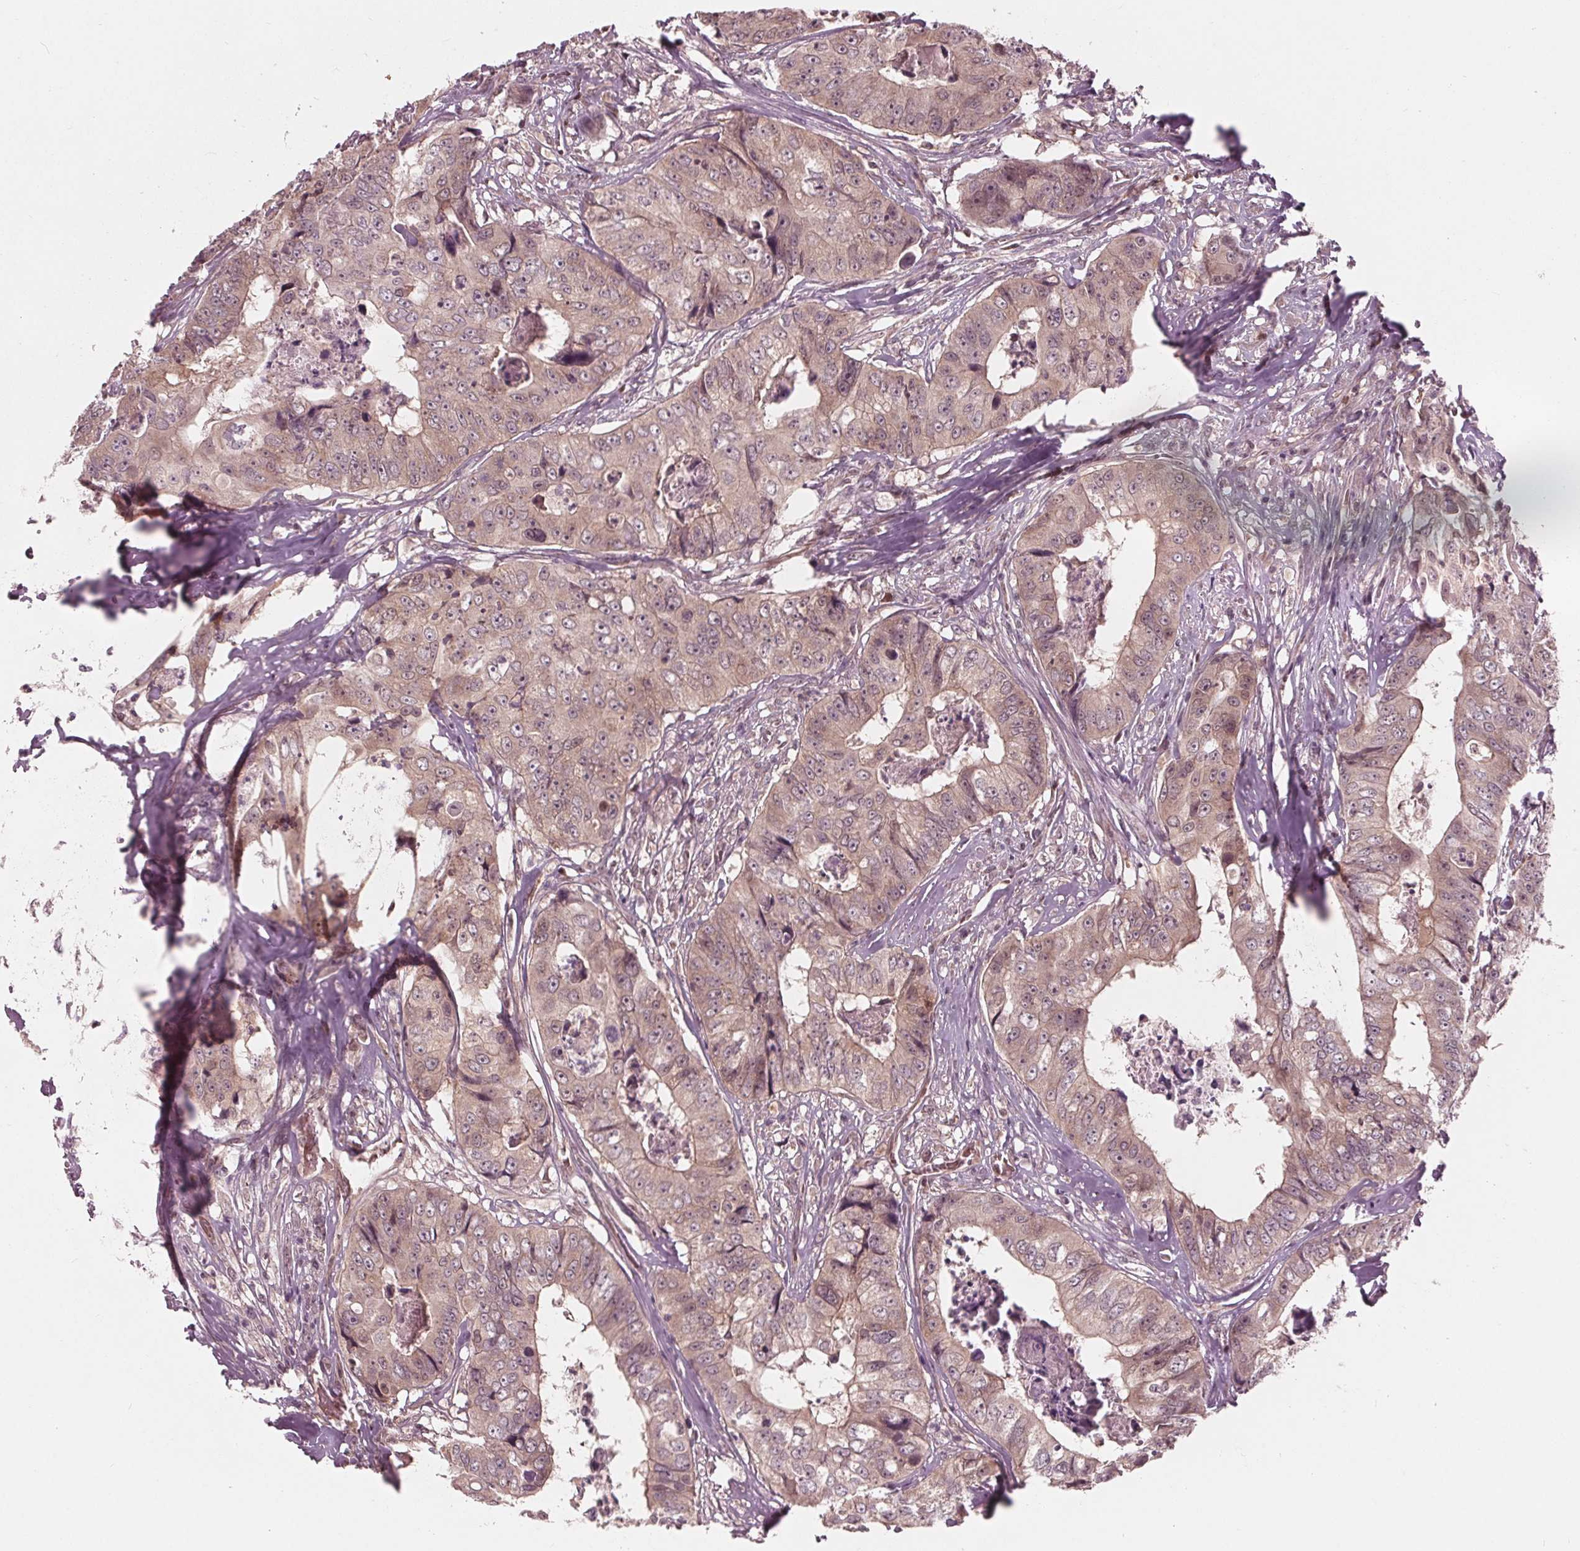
{"staining": {"intensity": "weak", "quantity": ">75%", "location": "cytoplasmic/membranous"}, "tissue": "colorectal cancer", "cell_type": "Tumor cells", "image_type": "cancer", "snomed": [{"axis": "morphology", "description": "Adenocarcinoma, NOS"}, {"axis": "topography", "description": "Rectum"}], "caption": "Colorectal cancer (adenocarcinoma) stained for a protein demonstrates weak cytoplasmic/membranous positivity in tumor cells.", "gene": "UBALD1", "patient": {"sex": "female", "age": 62}}